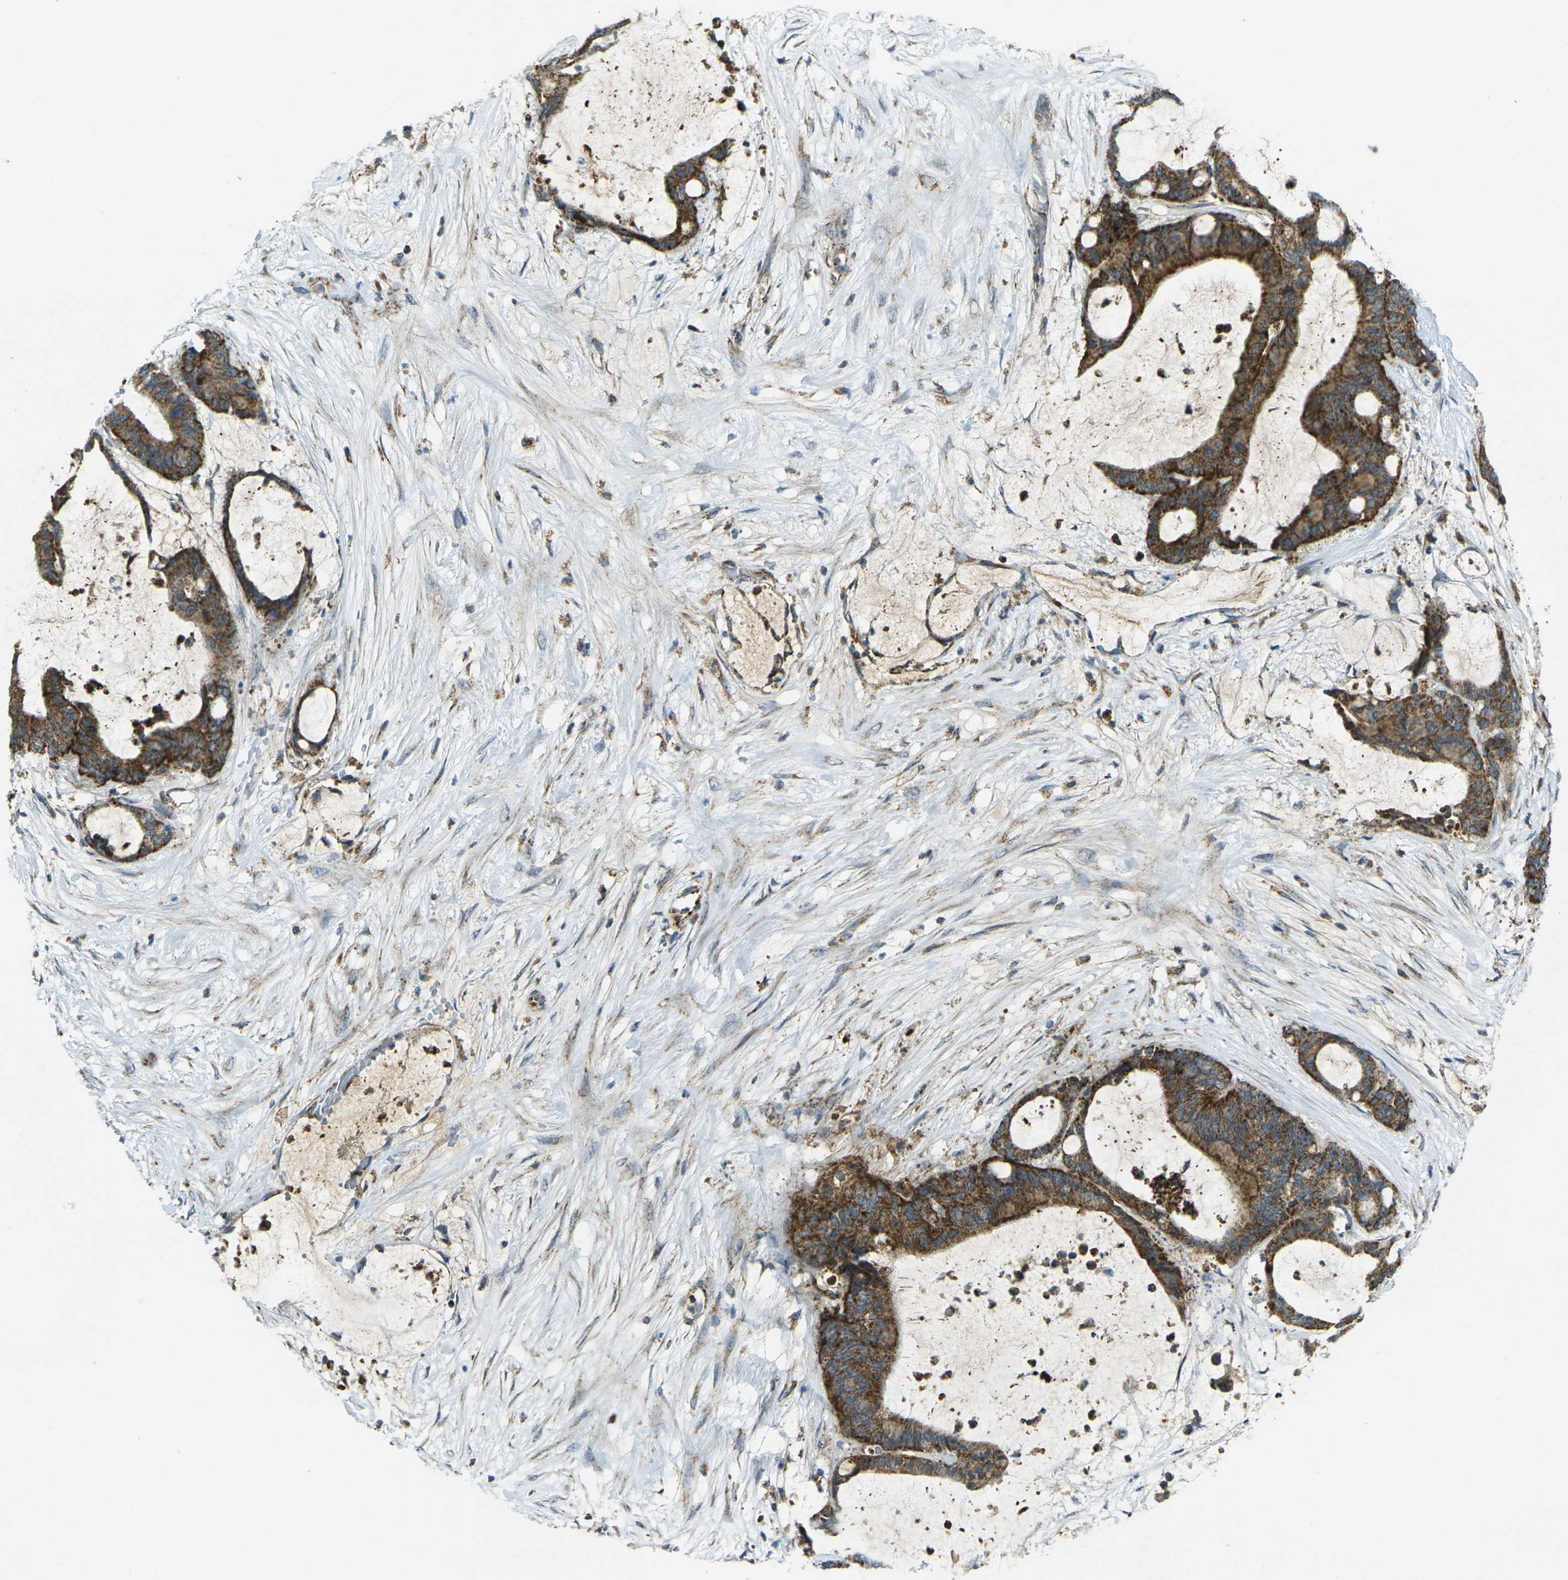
{"staining": {"intensity": "strong", "quantity": ">75%", "location": "cytoplasmic/membranous"}, "tissue": "liver cancer", "cell_type": "Tumor cells", "image_type": "cancer", "snomed": [{"axis": "morphology", "description": "Cholangiocarcinoma"}, {"axis": "topography", "description": "Liver"}], "caption": "Immunohistochemical staining of human liver cancer demonstrates strong cytoplasmic/membranous protein positivity in about >75% of tumor cells.", "gene": "IGF1R", "patient": {"sex": "female", "age": 73}}